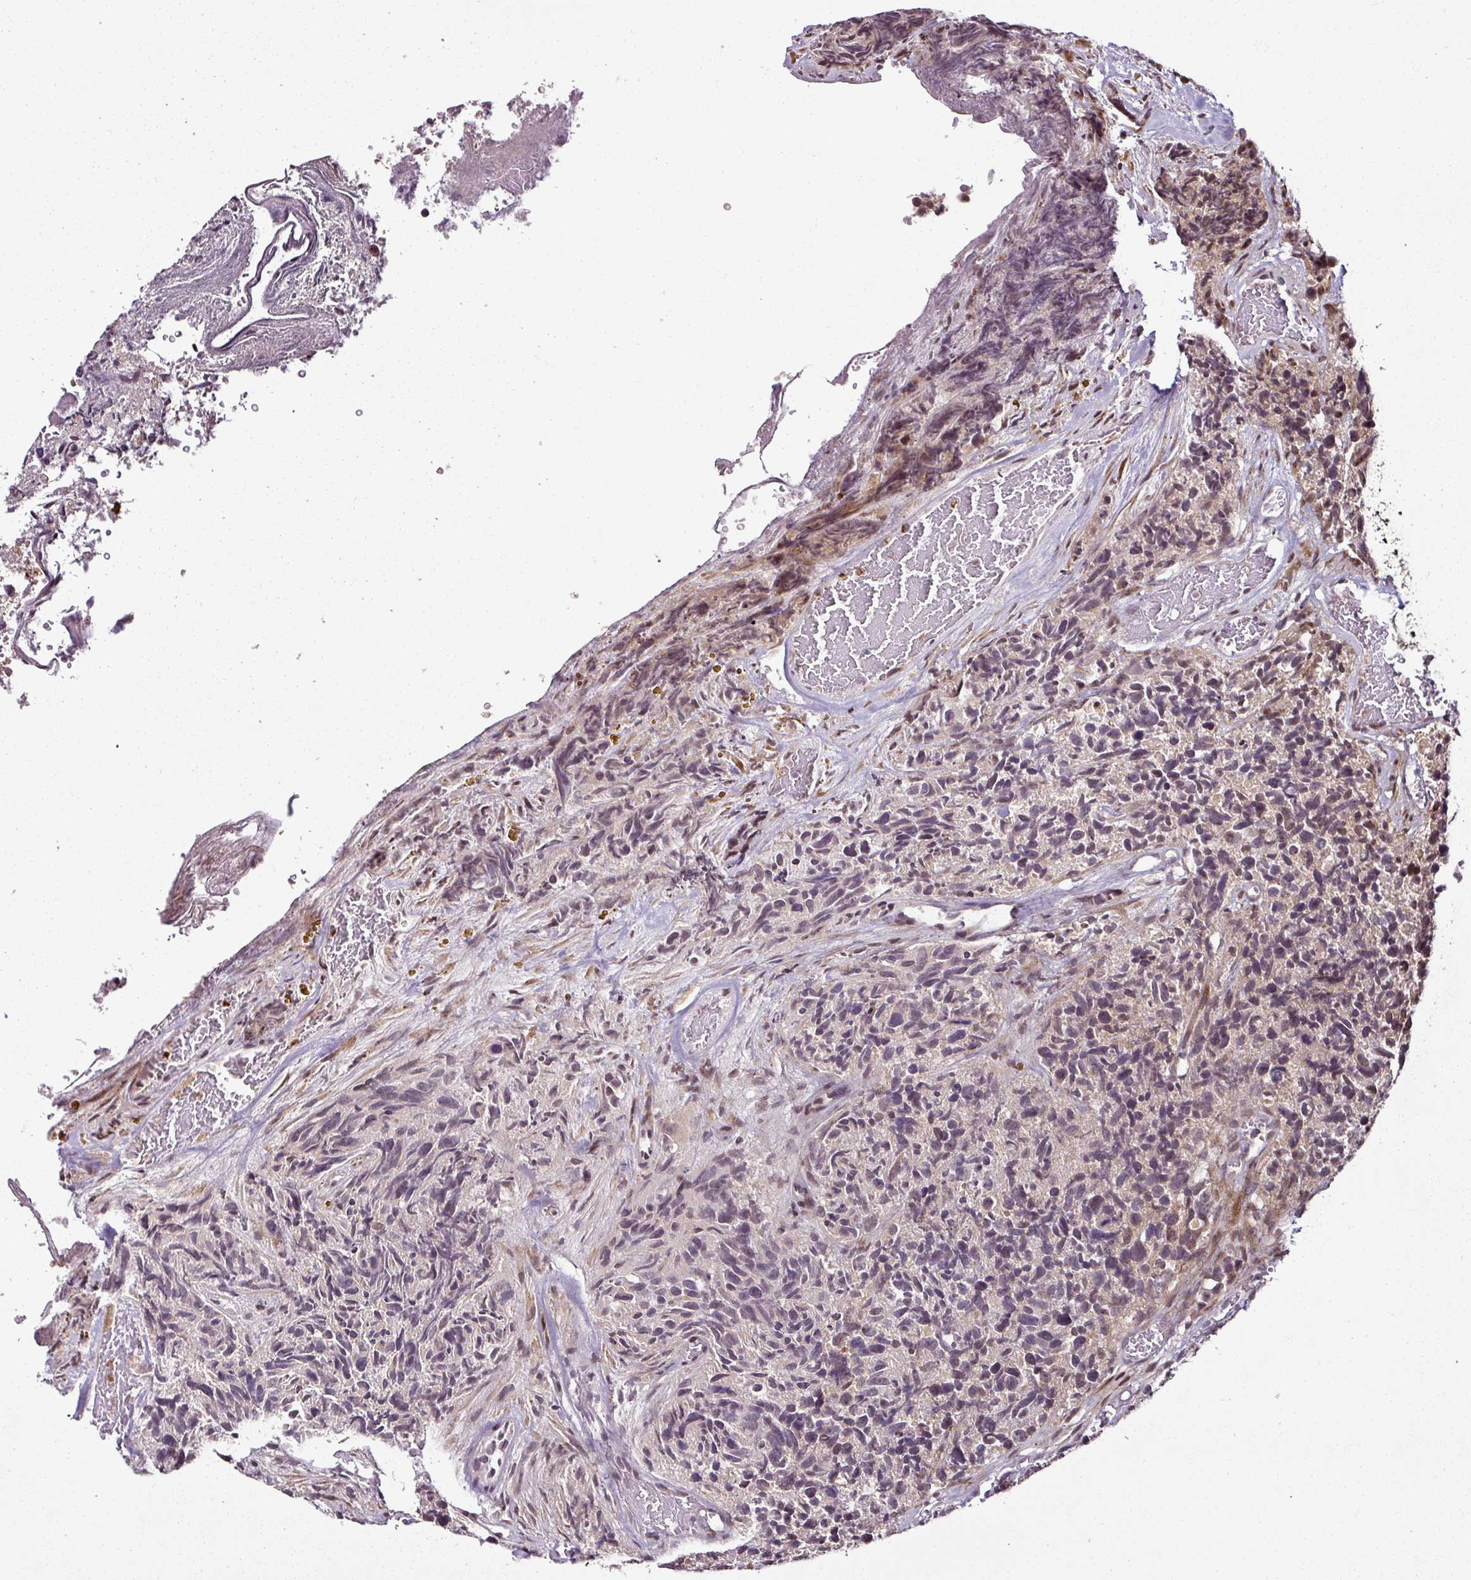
{"staining": {"intensity": "negative", "quantity": "none", "location": "none"}, "tissue": "glioma", "cell_type": "Tumor cells", "image_type": "cancer", "snomed": [{"axis": "morphology", "description": "Glioma, malignant, High grade"}, {"axis": "topography", "description": "Brain"}], "caption": "This is an immunohistochemistry (IHC) micrograph of malignant glioma (high-grade). There is no staining in tumor cells.", "gene": "COPRS", "patient": {"sex": "male", "age": 69}}